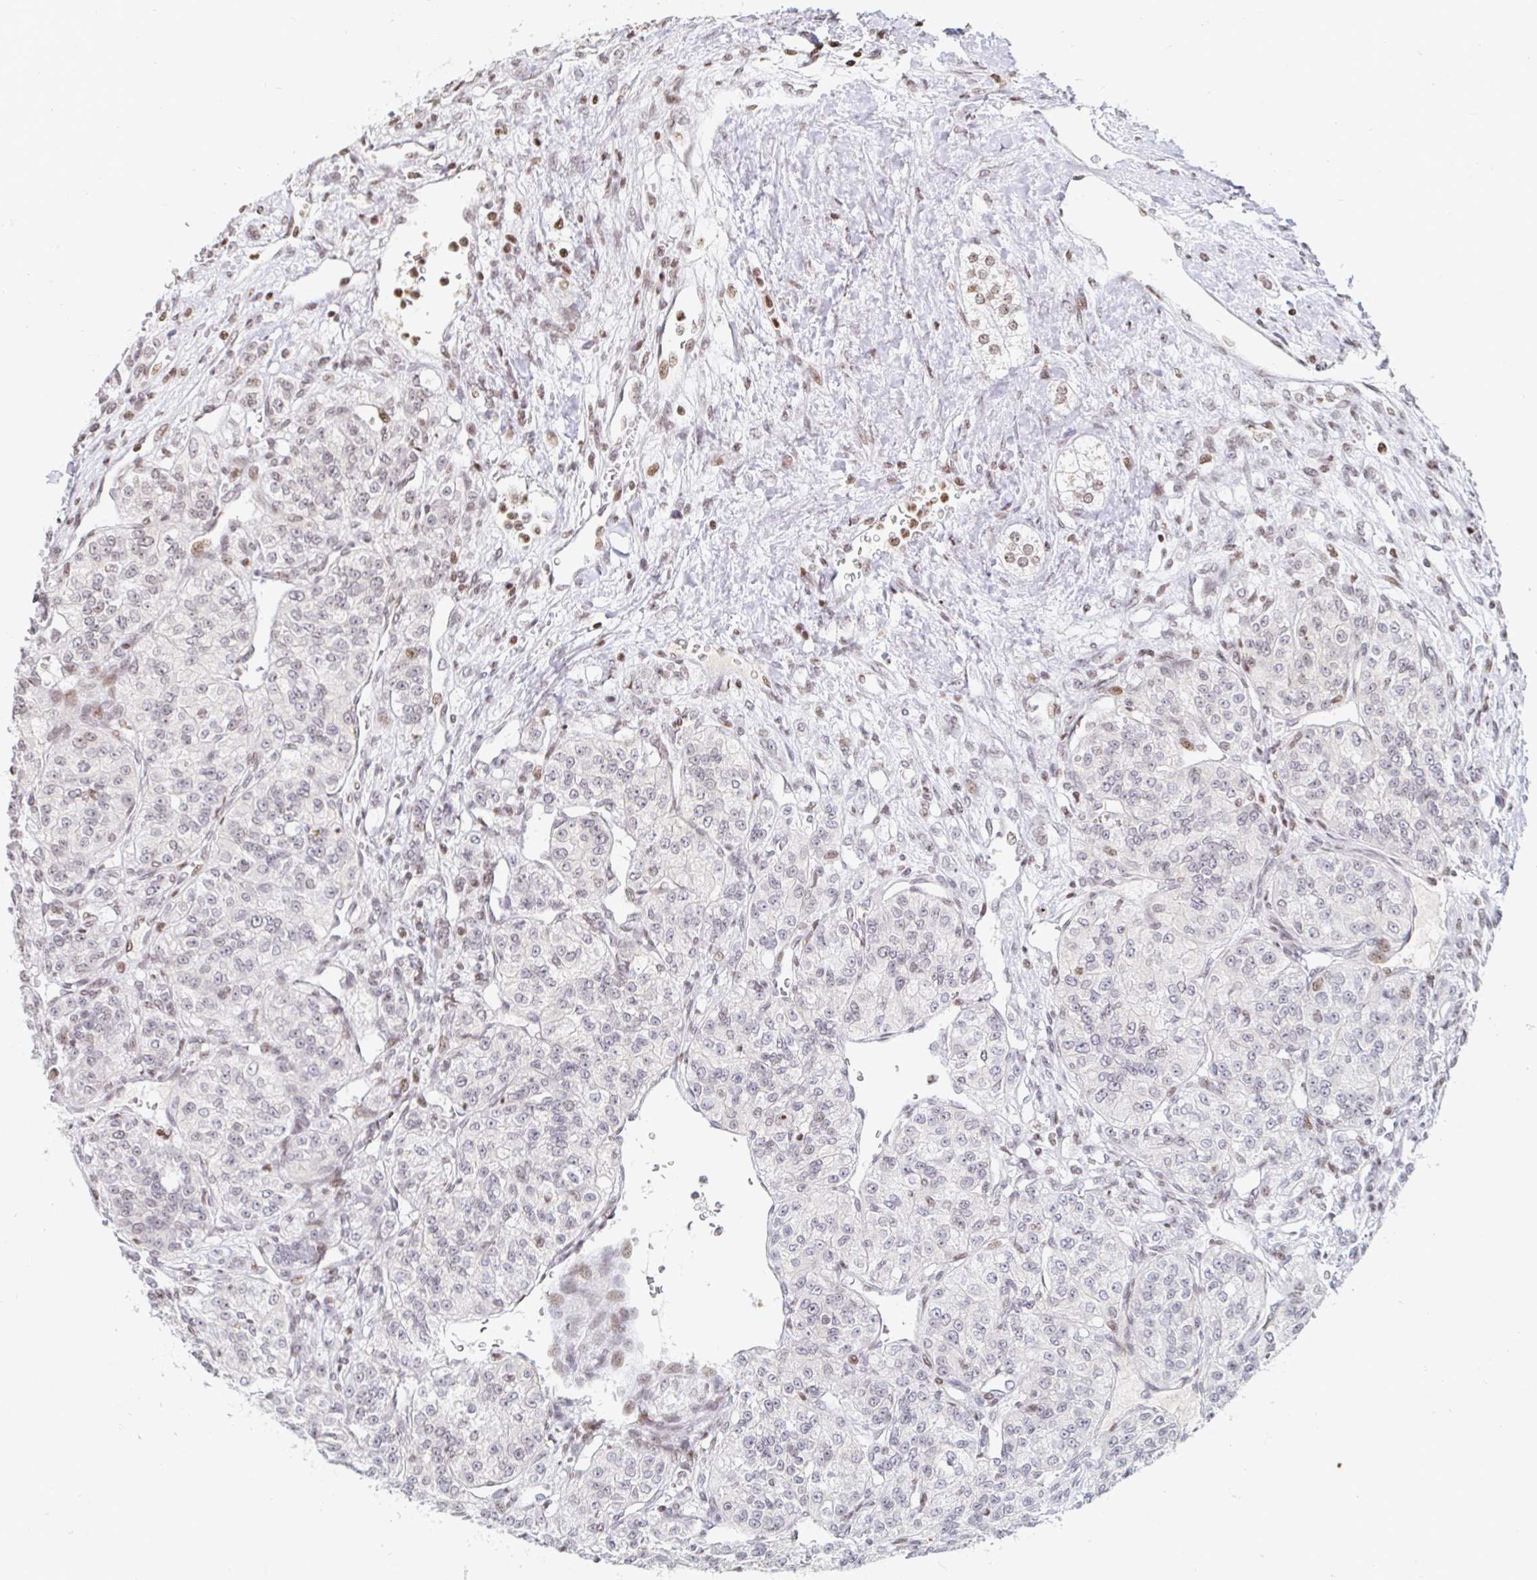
{"staining": {"intensity": "negative", "quantity": "none", "location": "none"}, "tissue": "renal cancer", "cell_type": "Tumor cells", "image_type": "cancer", "snomed": [{"axis": "morphology", "description": "Adenocarcinoma, NOS"}, {"axis": "topography", "description": "Kidney"}], "caption": "Immunohistochemistry (IHC) histopathology image of human renal cancer (adenocarcinoma) stained for a protein (brown), which displays no expression in tumor cells.", "gene": "HOXC10", "patient": {"sex": "female", "age": 63}}